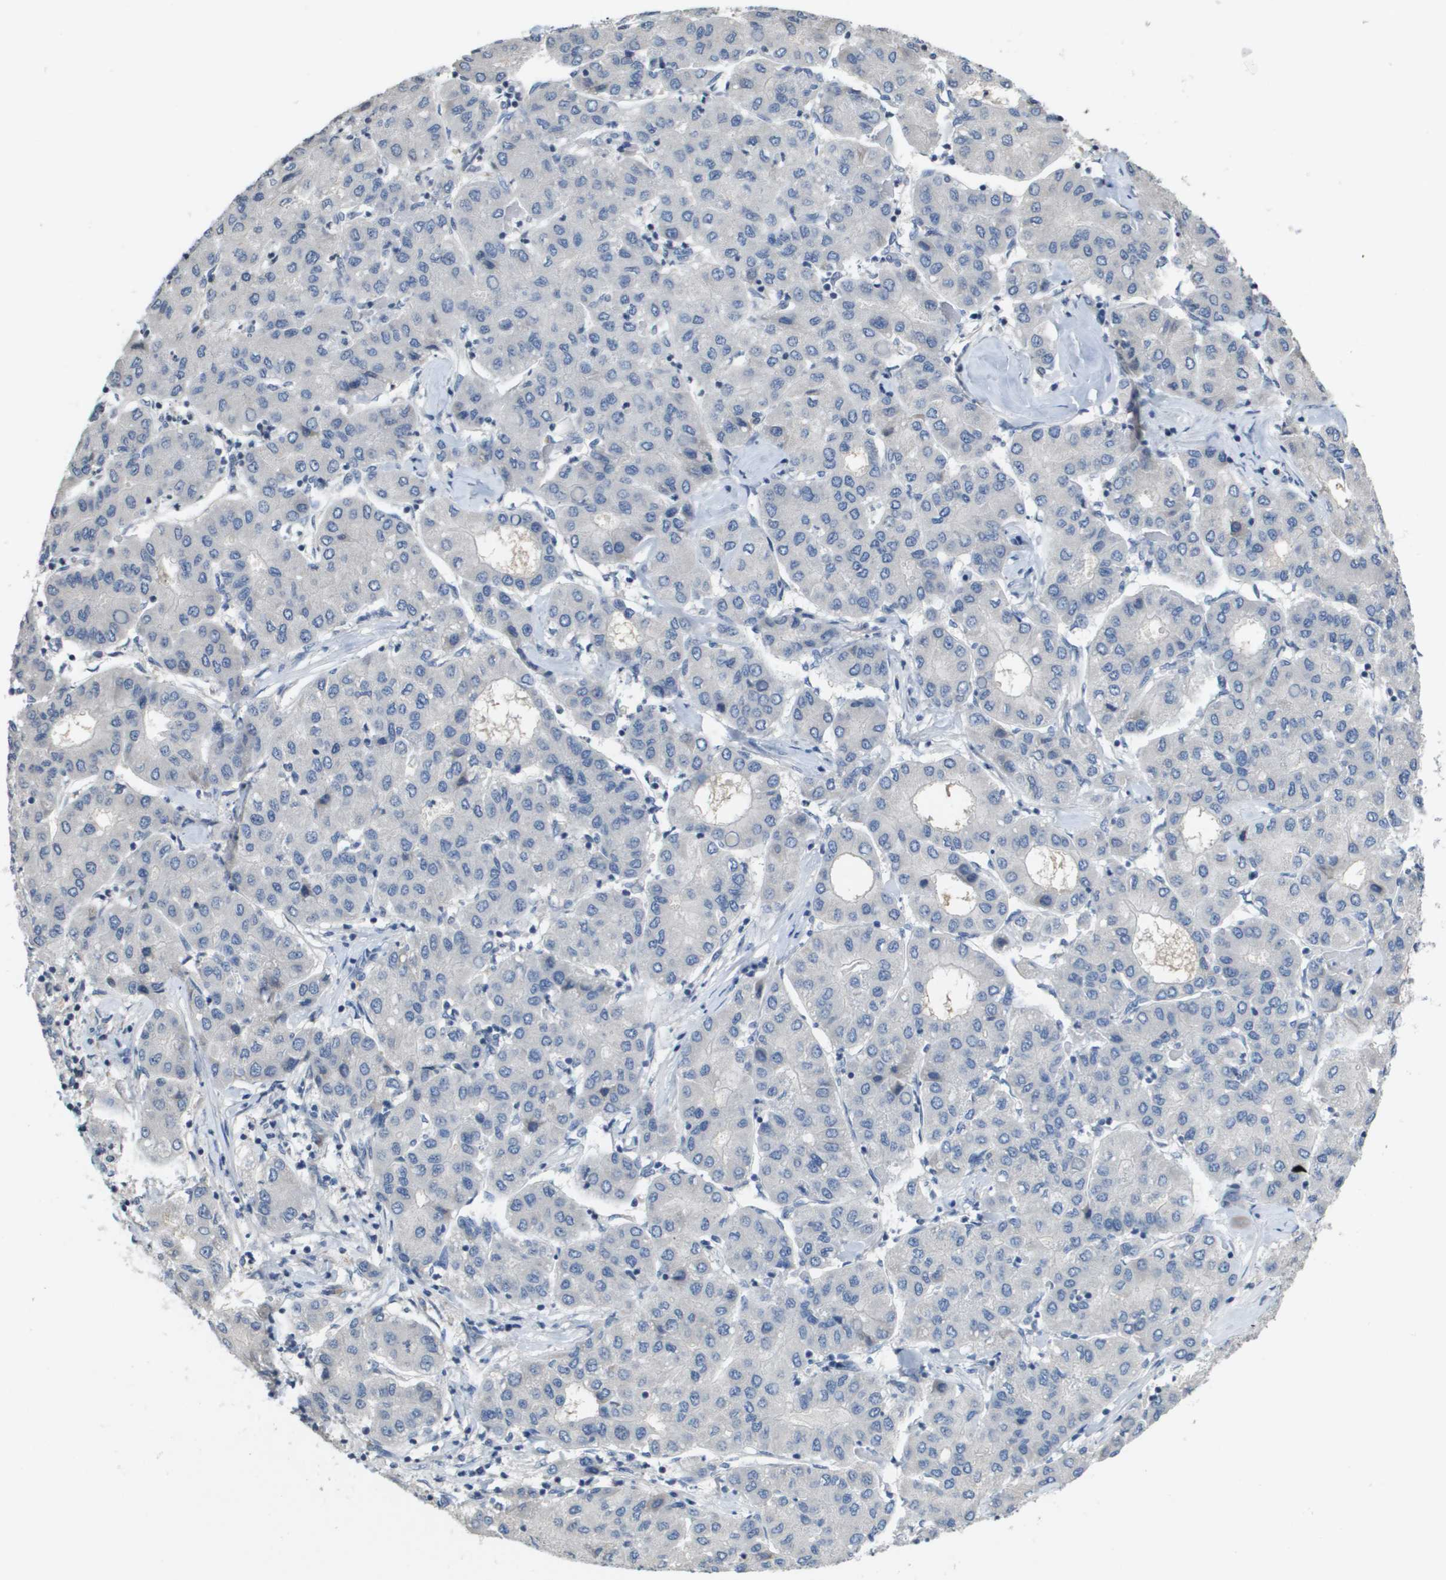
{"staining": {"intensity": "negative", "quantity": "none", "location": "none"}, "tissue": "liver cancer", "cell_type": "Tumor cells", "image_type": "cancer", "snomed": [{"axis": "morphology", "description": "Carcinoma, Hepatocellular, NOS"}, {"axis": "topography", "description": "Liver"}], "caption": "DAB (3,3'-diaminobenzidine) immunohistochemical staining of liver cancer shows no significant staining in tumor cells.", "gene": "CAPN11", "patient": {"sex": "male", "age": 65}}